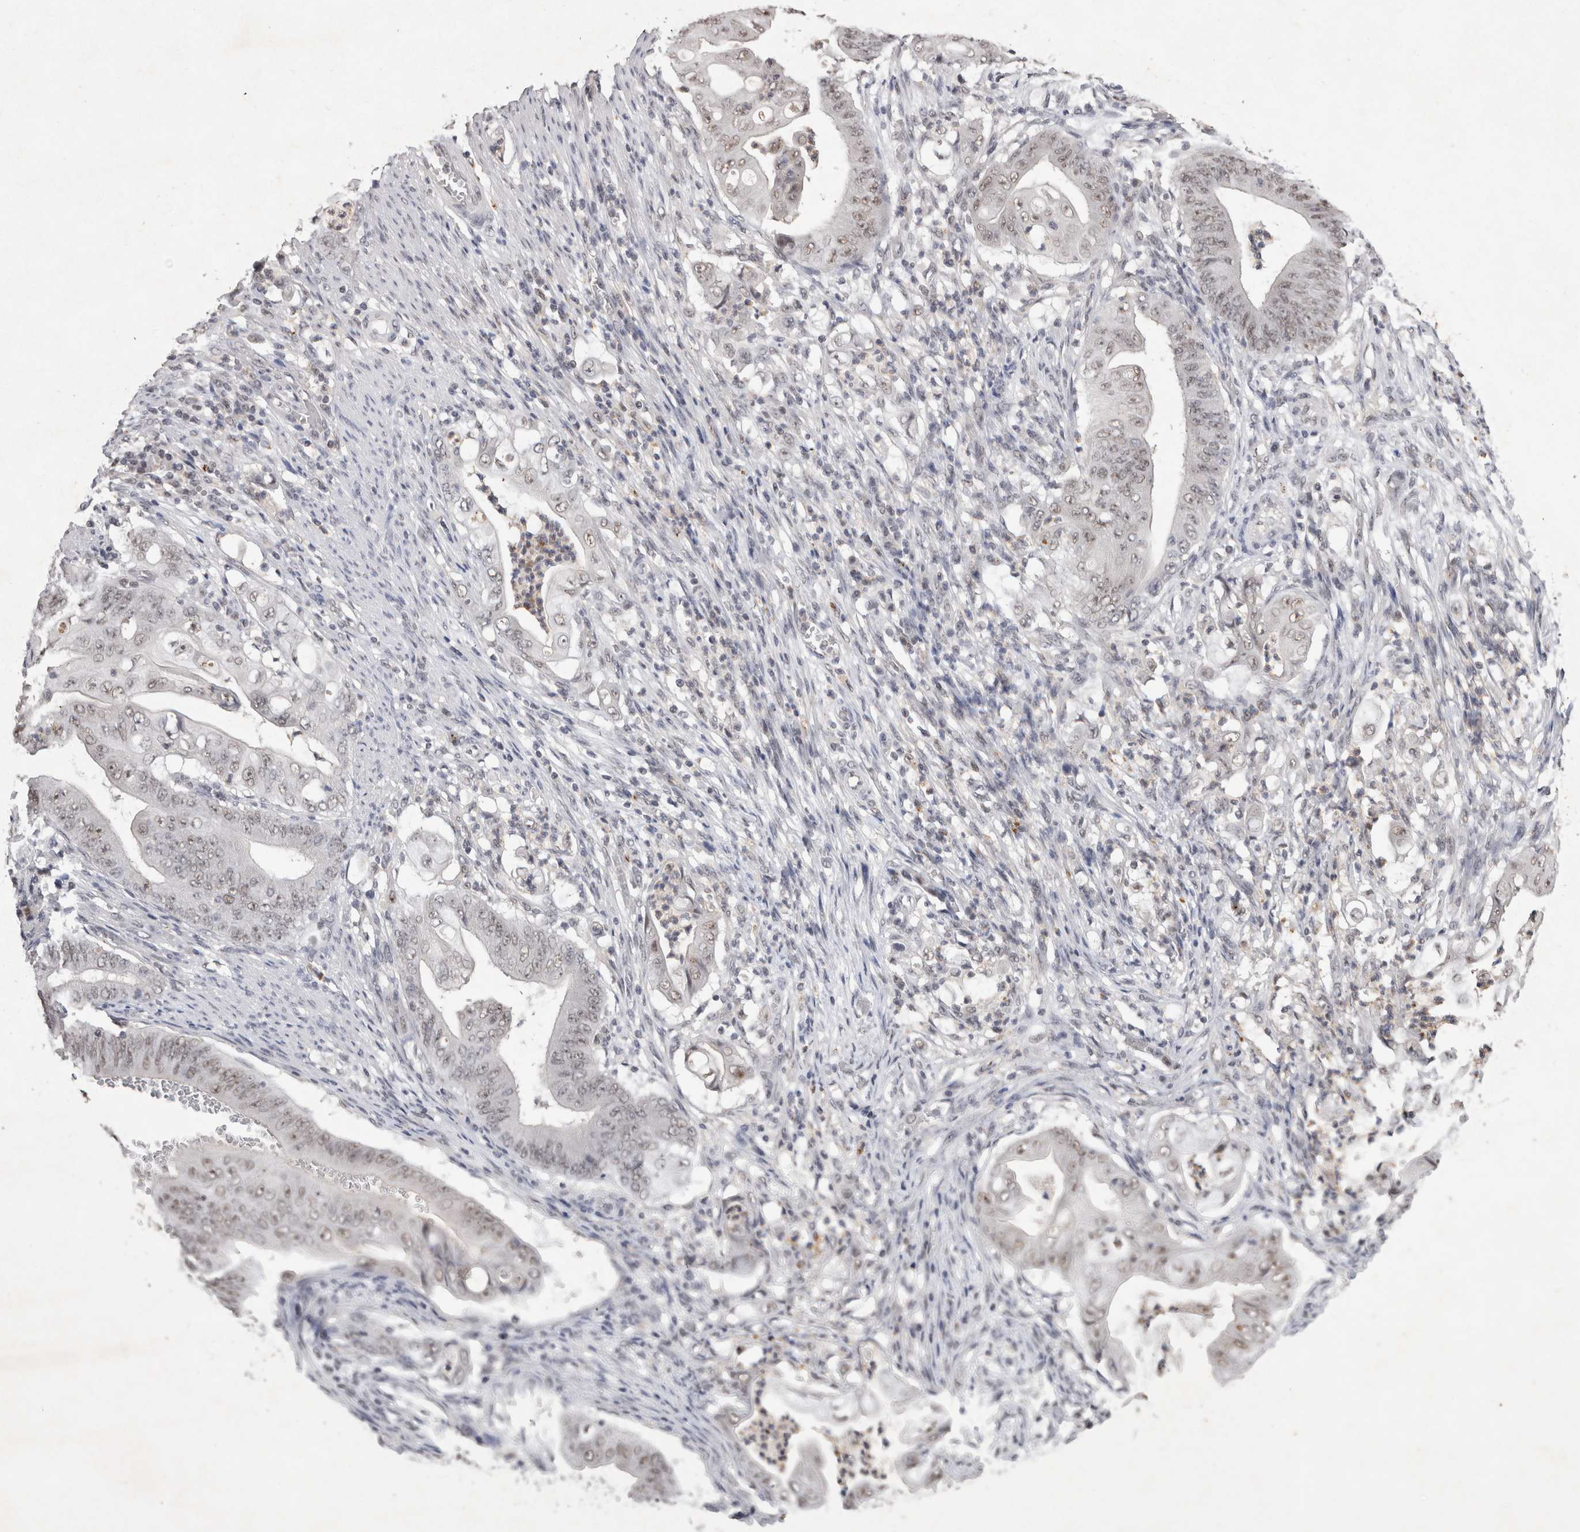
{"staining": {"intensity": "weak", "quantity": ">75%", "location": "nuclear"}, "tissue": "stomach cancer", "cell_type": "Tumor cells", "image_type": "cancer", "snomed": [{"axis": "morphology", "description": "Adenocarcinoma, NOS"}, {"axis": "topography", "description": "Stomach"}], "caption": "Immunohistochemical staining of human adenocarcinoma (stomach) shows weak nuclear protein staining in approximately >75% of tumor cells. The staining was performed using DAB, with brown indicating positive protein expression. Nuclei are stained blue with hematoxylin.", "gene": "XRCC5", "patient": {"sex": "female", "age": 73}}